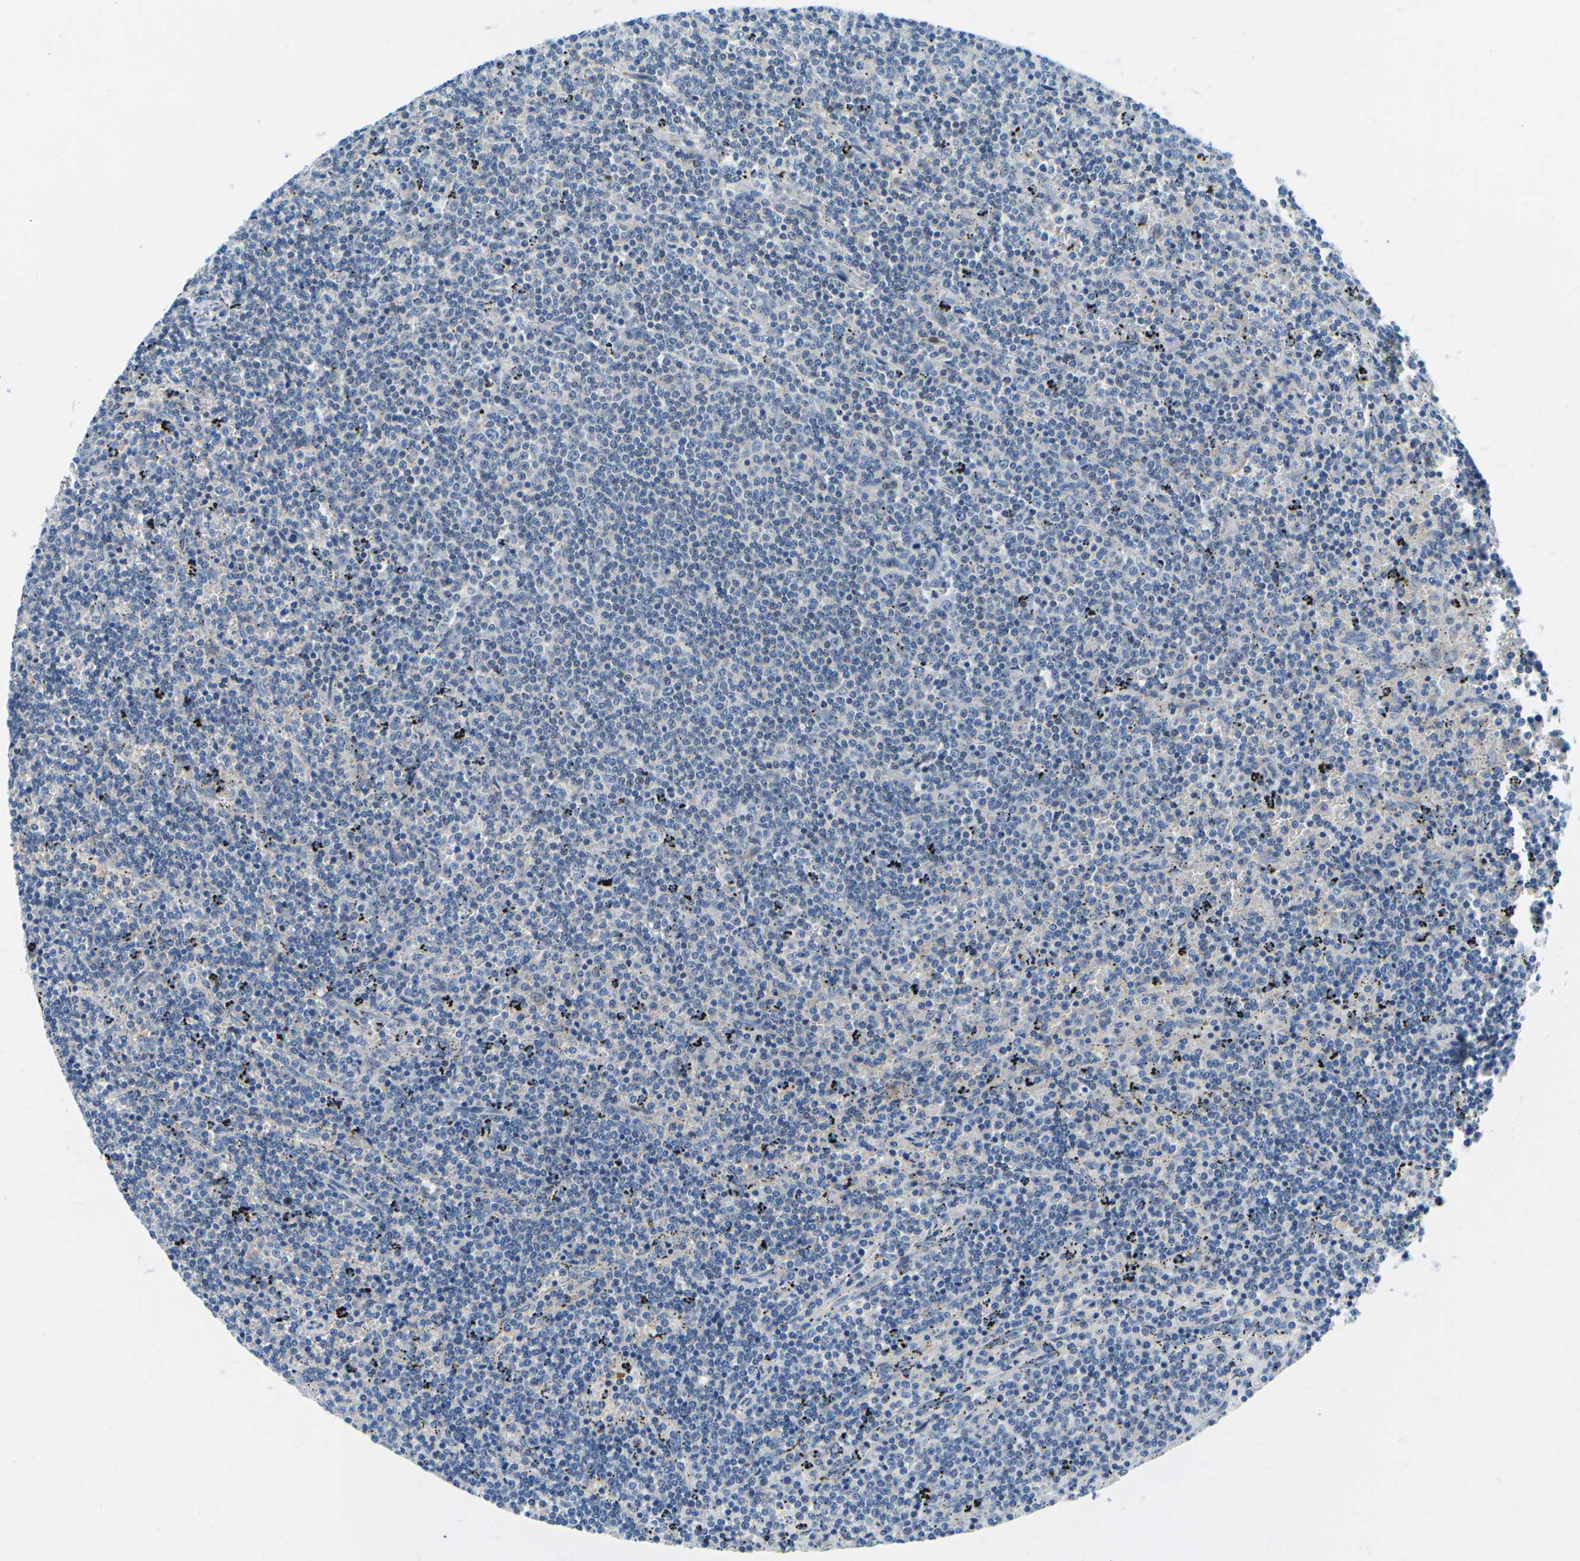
{"staining": {"intensity": "negative", "quantity": "none", "location": "none"}, "tissue": "lymphoma", "cell_type": "Tumor cells", "image_type": "cancer", "snomed": [{"axis": "morphology", "description": "Malignant lymphoma, non-Hodgkin's type, Low grade"}, {"axis": "topography", "description": "Spleen"}], "caption": "The immunohistochemistry (IHC) micrograph has no significant positivity in tumor cells of lymphoma tissue. The staining is performed using DAB brown chromogen with nuclei counter-stained in using hematoxylin.", "gene": "CFB", "patient": {"sex": "female", "age": 50}}